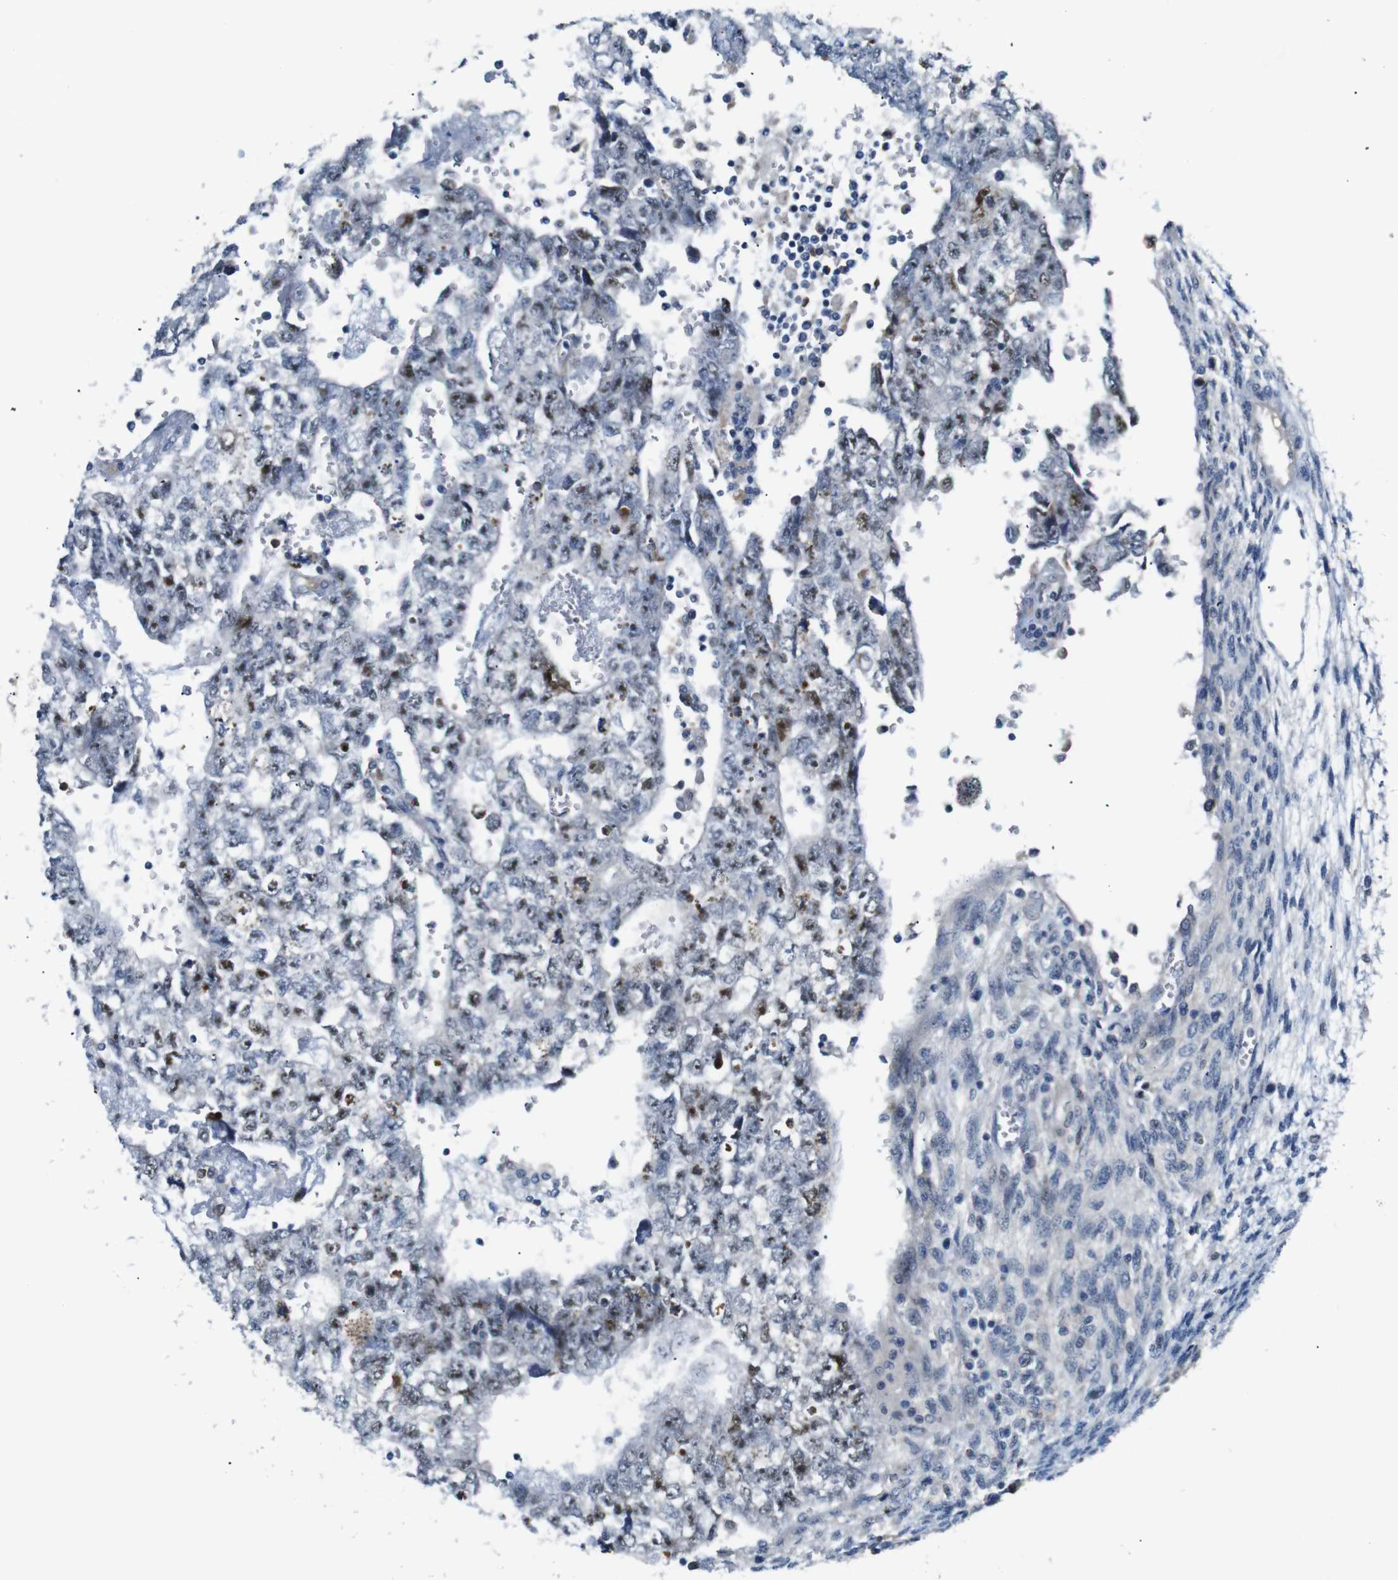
{"staining": {"intensity": "moderate", "quantity": "25%-75%", "location": "nuclear"}, "tissue": "testis cancer", "cell_type": "Tumor cells", "image_type": "cancer", "snomed": [{"axis": "morphology", "description": "Seminoma, NOS"}, {"axis": "morphology", "description": "Carcinoma, Embryonal, NOS"}, {"axis": "topography", "description": "Testis"}], "caption": "Moderate nuclear protein staining is seen in about 25%-75% of tumor cells in embryonal carcinoma (testis).", "gene": "PARN", "patient": {"sex": "male", "age": 38}}